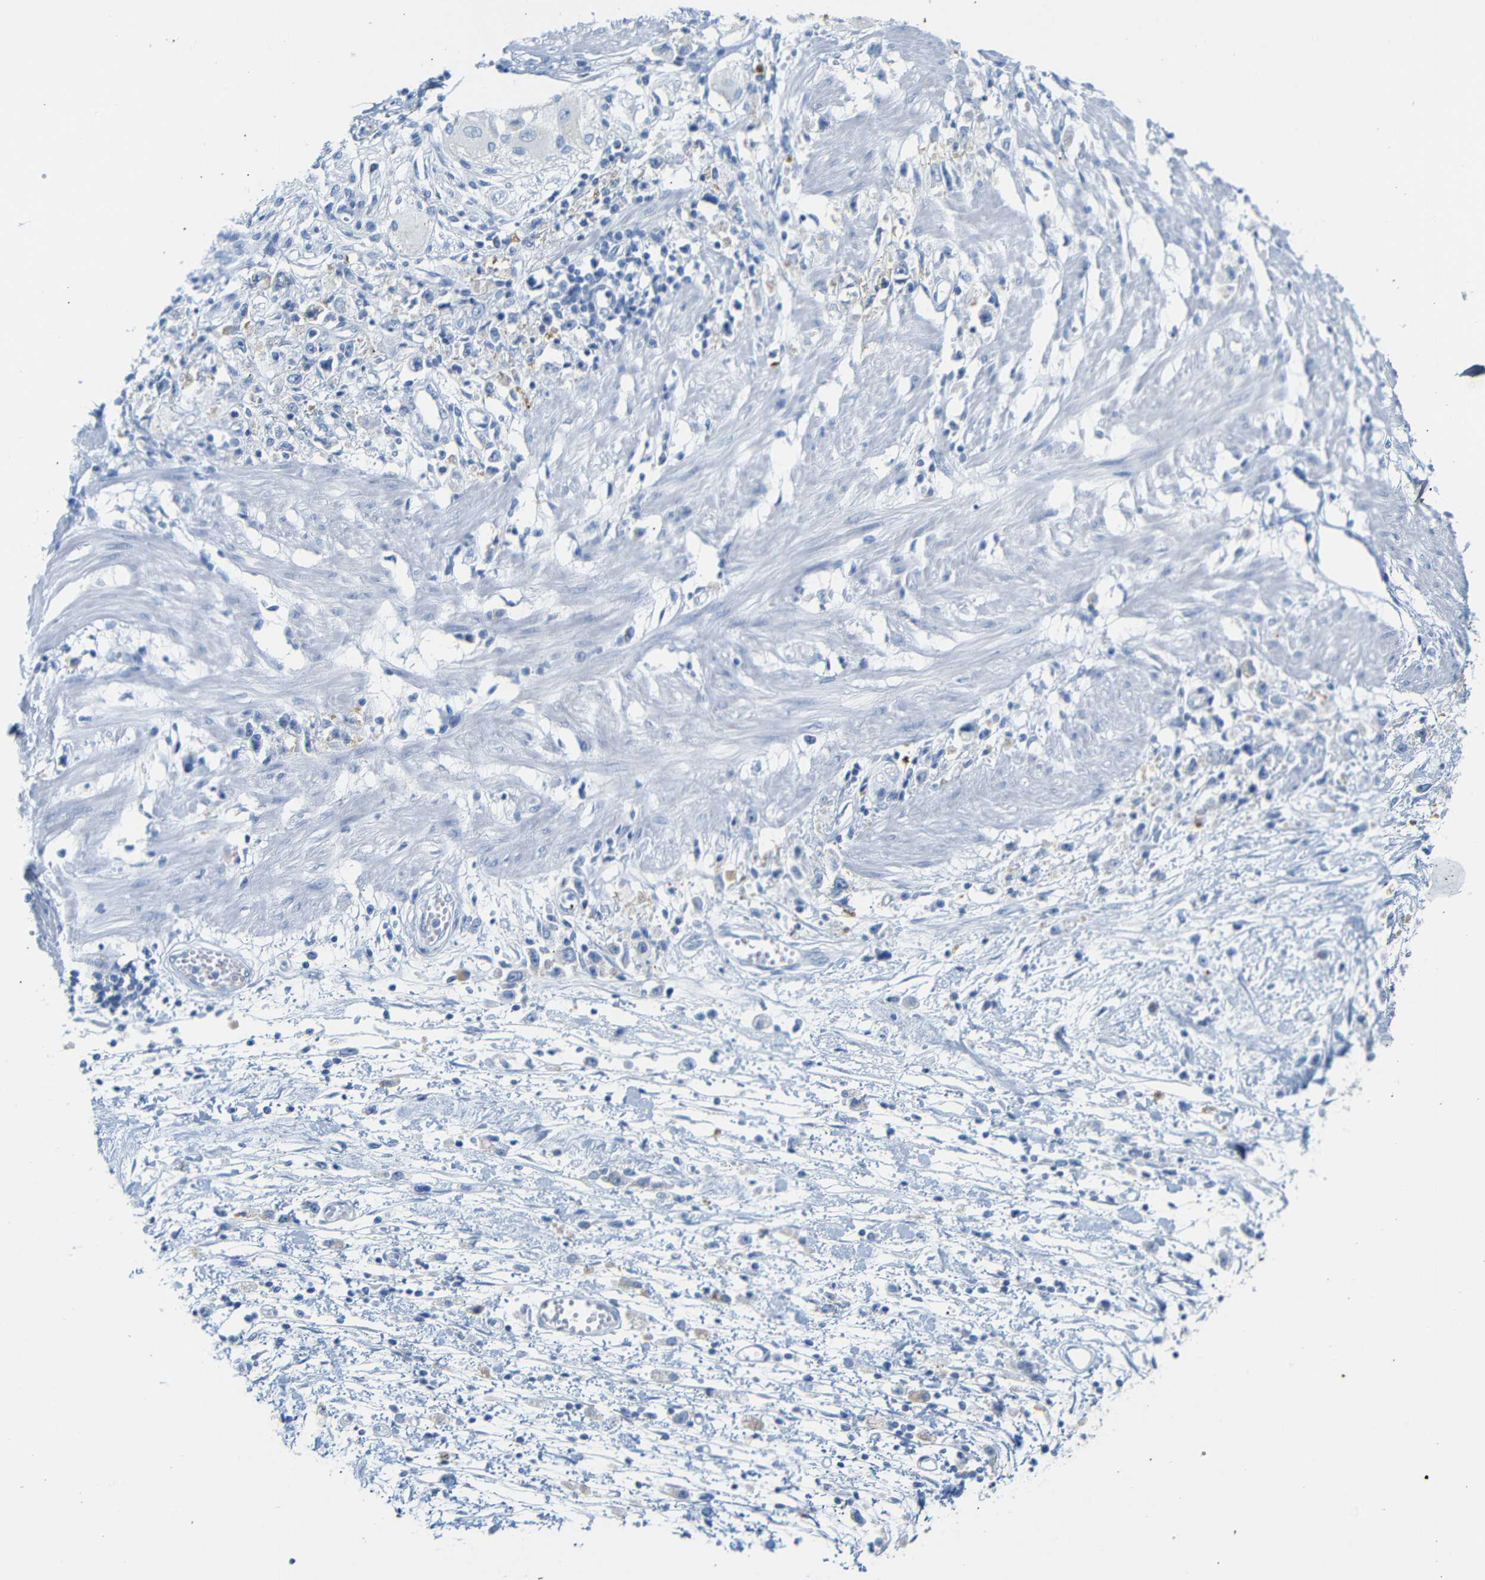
{"staining": {"intensity": "negative", "quantity": "none", "location": "none"}, "tissue": "stomach cancer", "cell_type": "Tumor cells", "image_type": "cancer", "snomed": [{"axis": "morphology", "description": "Adenocarcinoma, NOS"}, {"axis": "topography", "description": "Stomach"}], "caption": "IHC micrograph of neoplastic tissue: stomach cancer (adenocarcinoma) stained with DAB (3,3'-diaminobenzidine) displays no significant protein staining in tumor cells.", "gene": "FCRL1", "patient": {"sex": "female", "age": 59}}